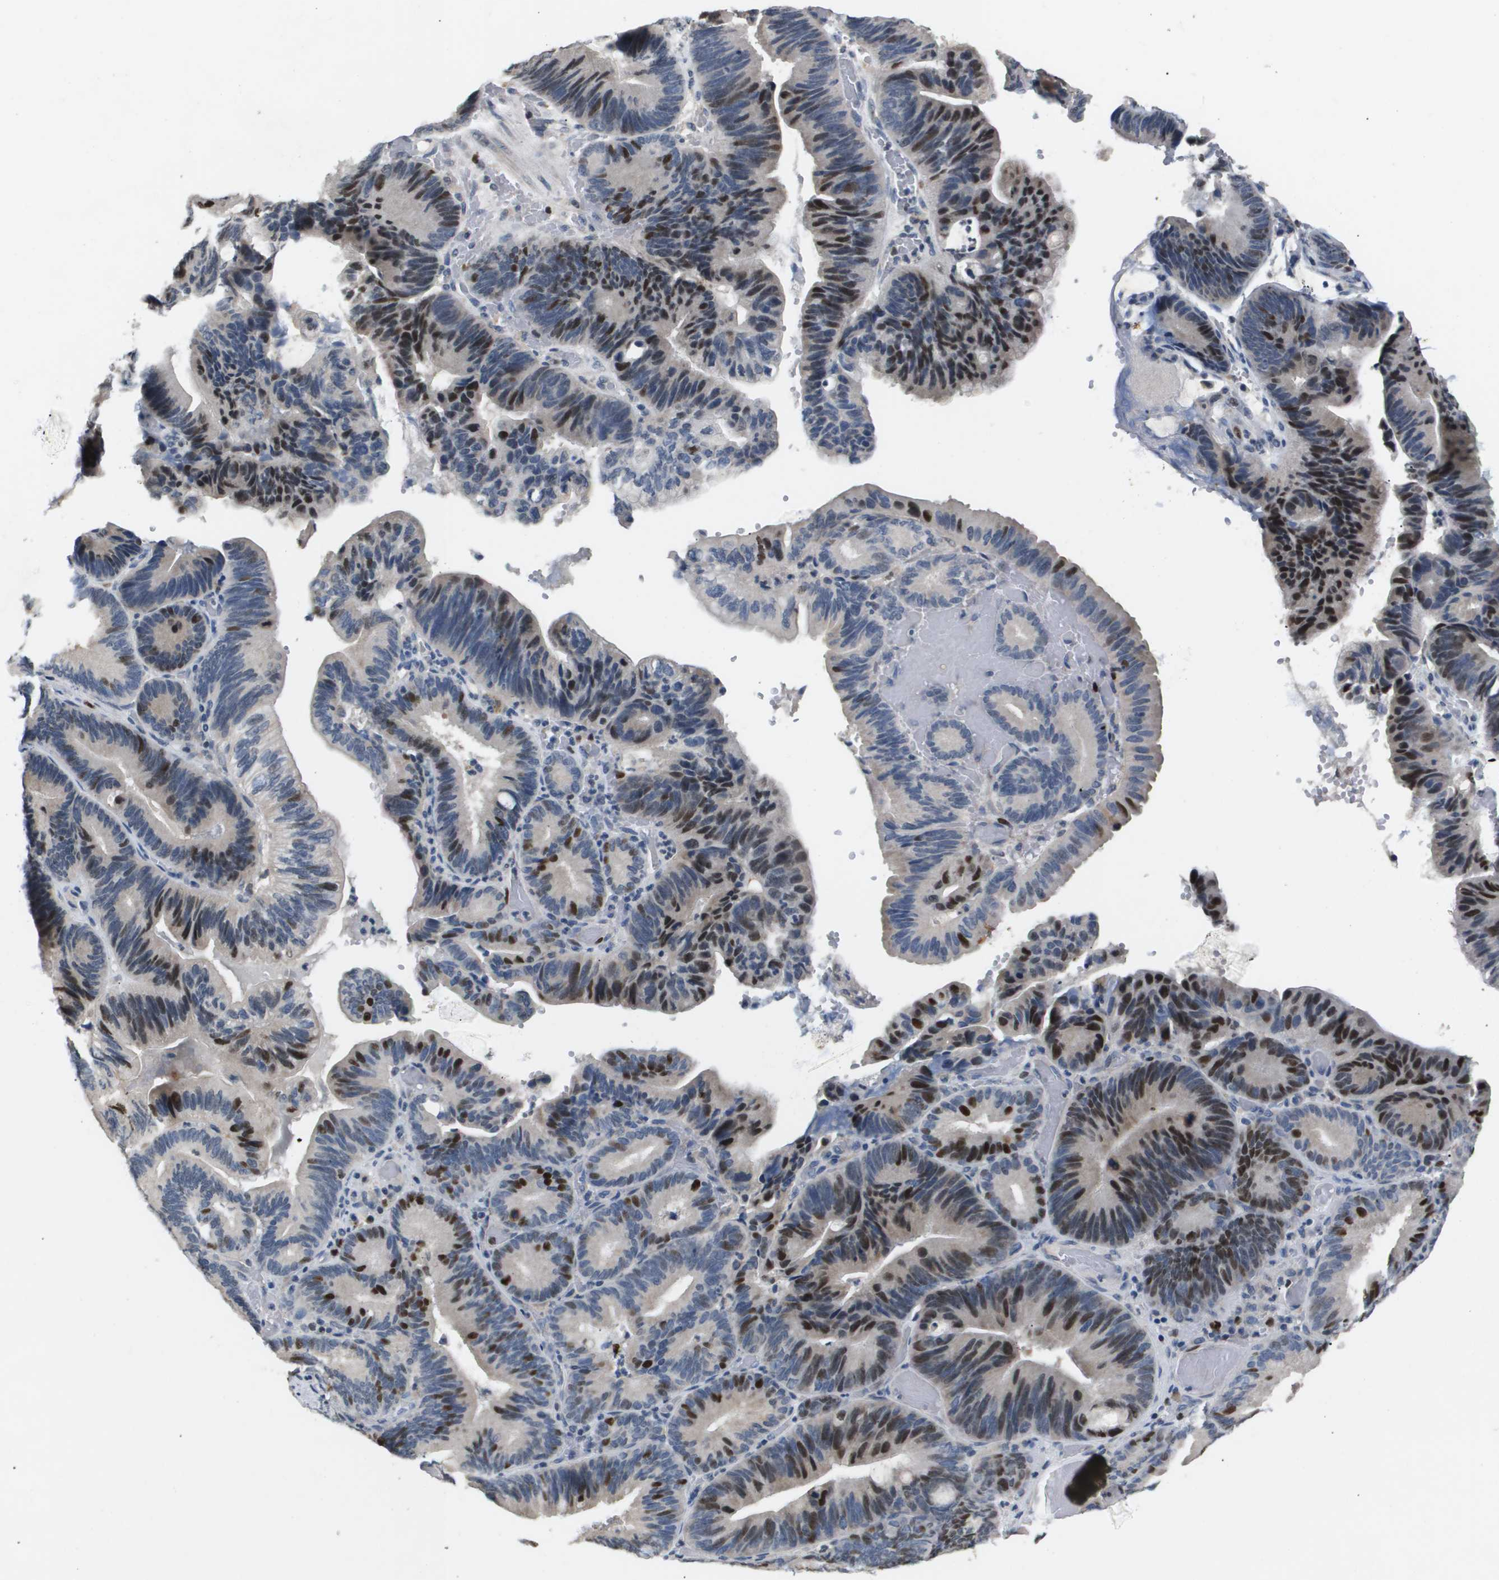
{"staining": {"intensity": "strong", "quantity": "25%-75%", "location": "nuclear"}, "tissue": "pancreatic cancer", "cell_type": "Tumor cells", "image_type": "cancer", "snomed": [{"axis": "morphology", "description": "Adenocarcinoma, NOS"}, {"axis": "topography", "description": "Pancreas"}], "caption": "A brown stain labels strong nuclear staining of a protein in pancreatic adenocarcinoma tumor cells. The staining was performed using DAB (3,3'-diaminobenzidine), with brown indicating positive protein expression. Nuclei are stained blue with hematoxylin.", "gene": "ANAPC2", "patient": {"sex": "male", "age": 82}}